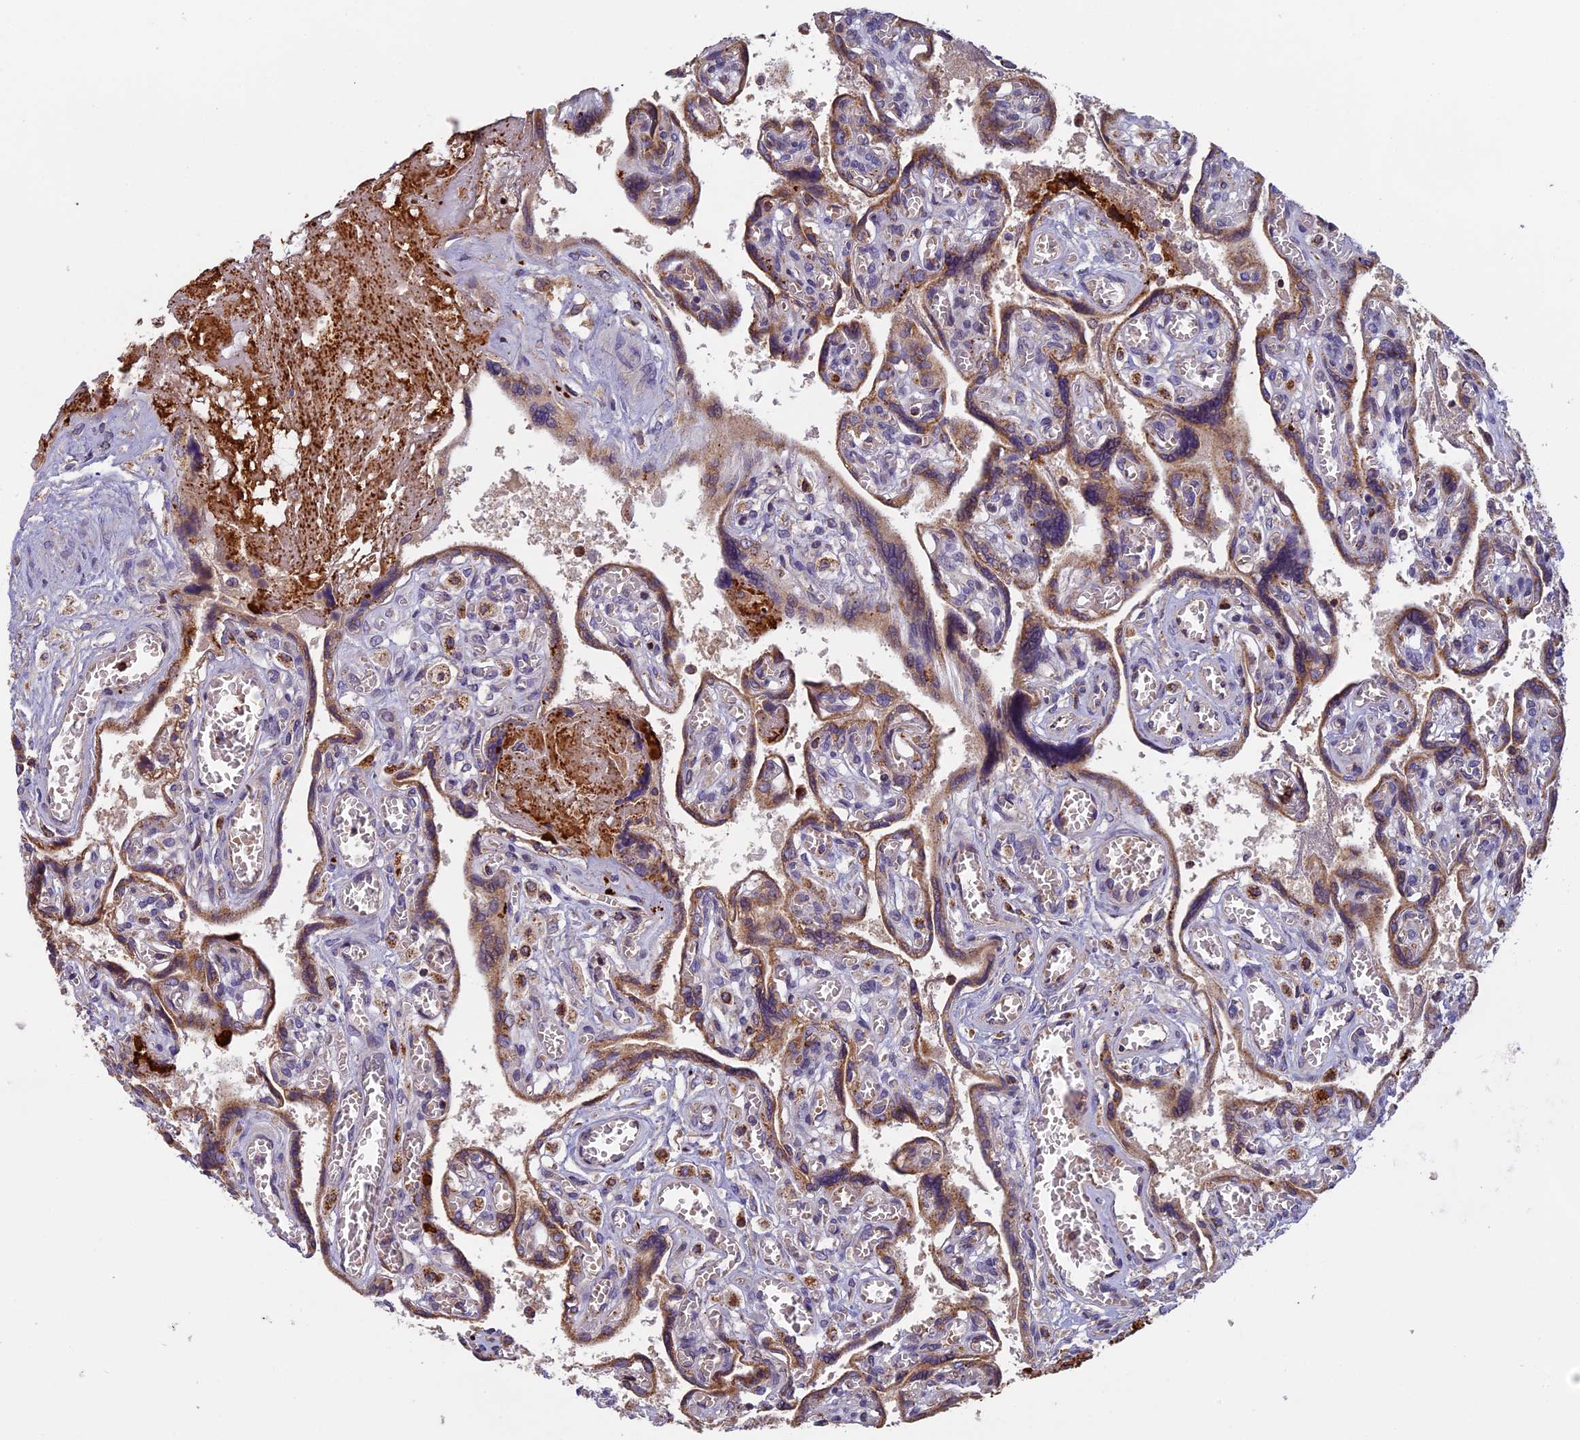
{"staining": {"intensity": "moderate", "quantity": ">75%", "location": "cytoplasmic/membranous"}, "tissue": "placenta", "cell_type": "Trophoblastic cells", "image_type": "normal", "snomed": [{"axis": "morphology", "description": "Normal tissue, NOS"}, {"axis": "topography", "description": "Placenta"}], "caption": "Protein expression analysis of benign placenta shows moderate cytoplasmic/membranous expression in approximately >75% of trophoblastic cells.", "gene": "EDAR", "patient": {"sex": "female", "age": 39}}